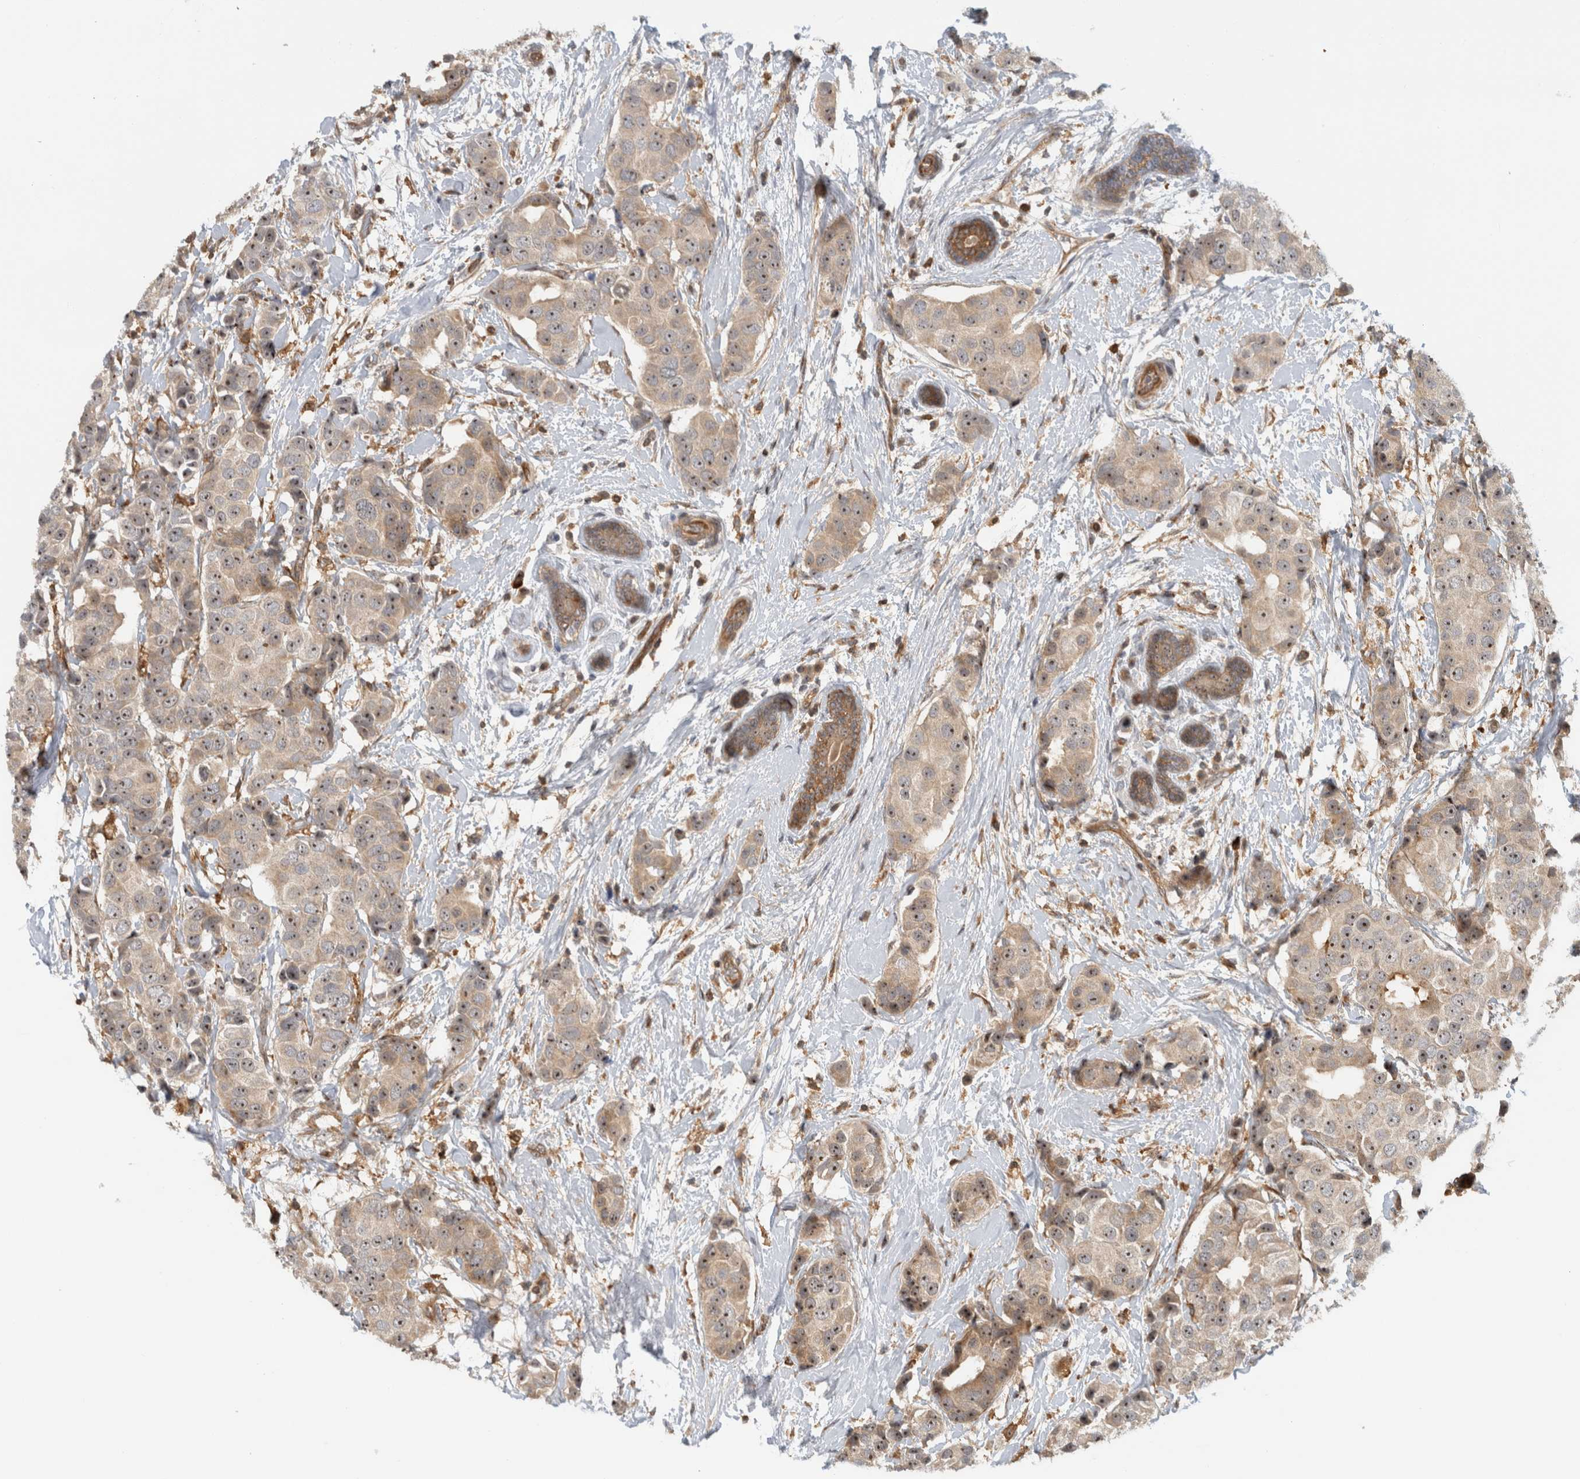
{"staining": {"intensity": "moderate", "quantity": ">75%", "location": "cytoplasmic/membranous,nuclear"}, "tissue": "breast cancer", "cell_type": "Tumor cells", "image_type": "cancer", "snomed": [{"axis": "morphology", "description": "Normal tissue, NOS"}, {"axis": "morphology", "description": "Duct carcinoma"}, {"axis": "topography", "description": "Breast"}], "caption": "Immunohistochemistry micrograph of neoplastic tissue: human invasive ductal carcinoma (breast) stained using immunohistochemistry (IHC) displays medium levels of moderate protein expression localized specifically in the cytoplasmic/membranous and nuclear of tumor cells, appearing as a cytoplasmic/membranous and nuclear brown color.", "gene": "WASF2", "patient": {"sex": "female", "age": 39}}